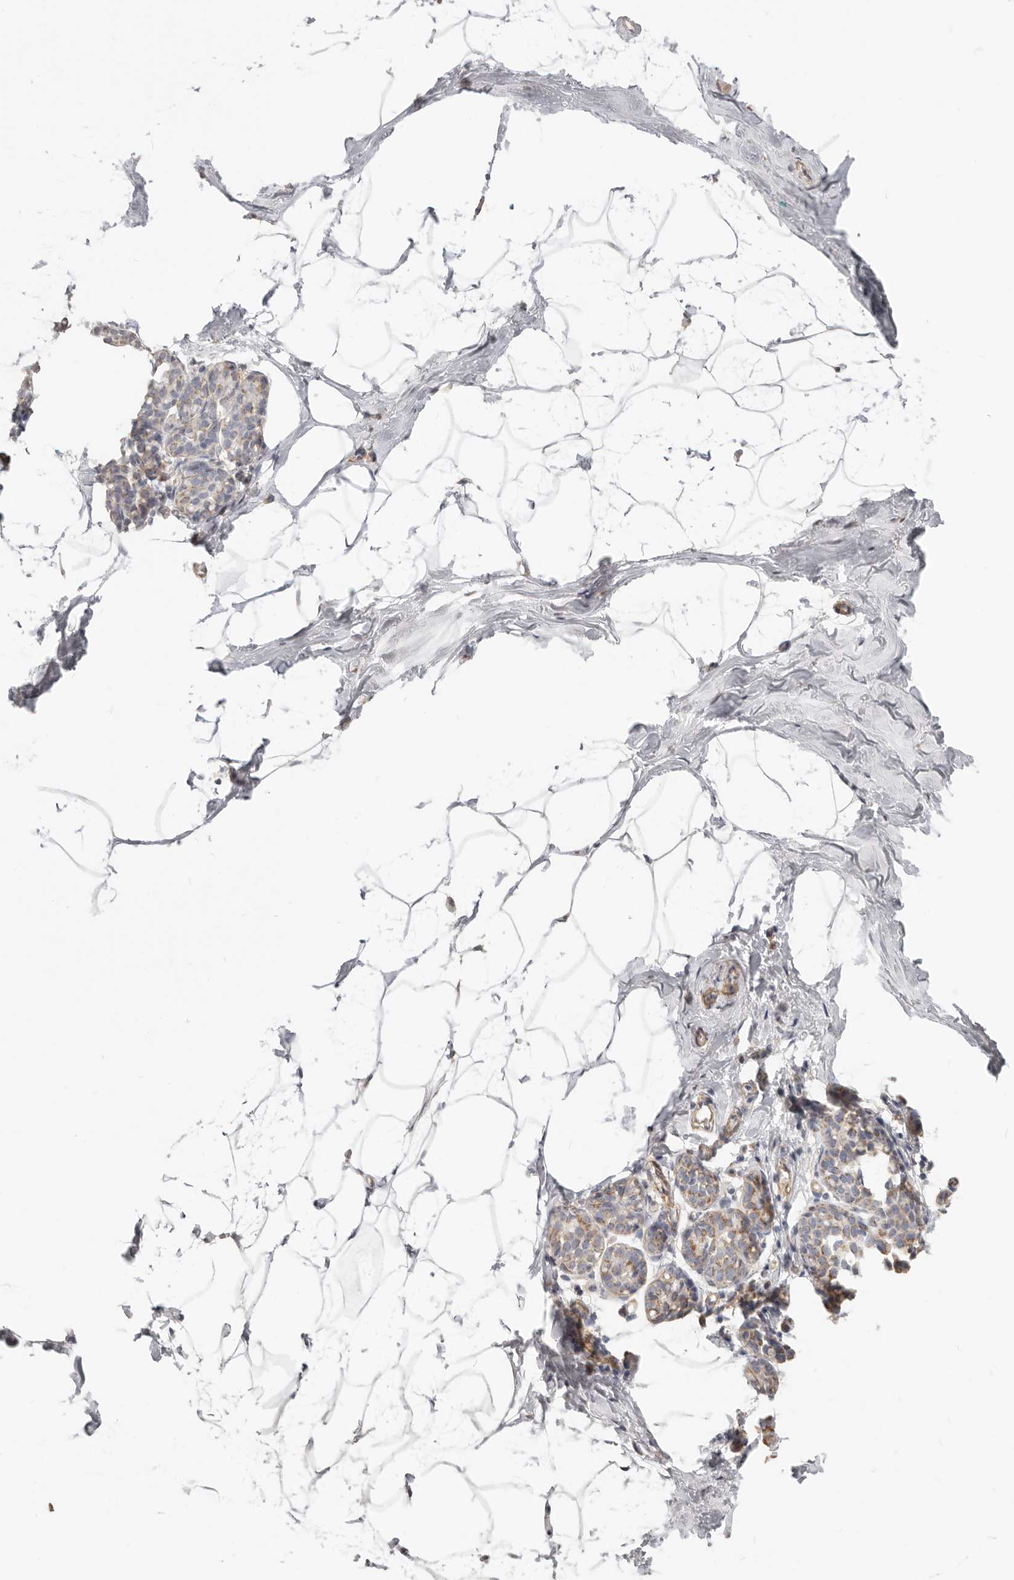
{"staining": {"intensity": "negative", "quantity": "none", "location": "none"}, "tissue": "breast", "cell_type": "Adipocytes", "image_type": "normal", "snomed": [{"axis": "morphology", "description": "Normal tissue, NOS"}, {"axis": "morphology", "description": "Lobular carcinoma"}, {"axis": "topography", "description": "Breast"}], "caption": "Immunohistochemistry of benign human breast exhibits no positivity in adipocytes.", "gene": "RABAC1", "patient": {"sex": "female", "age": 62}}